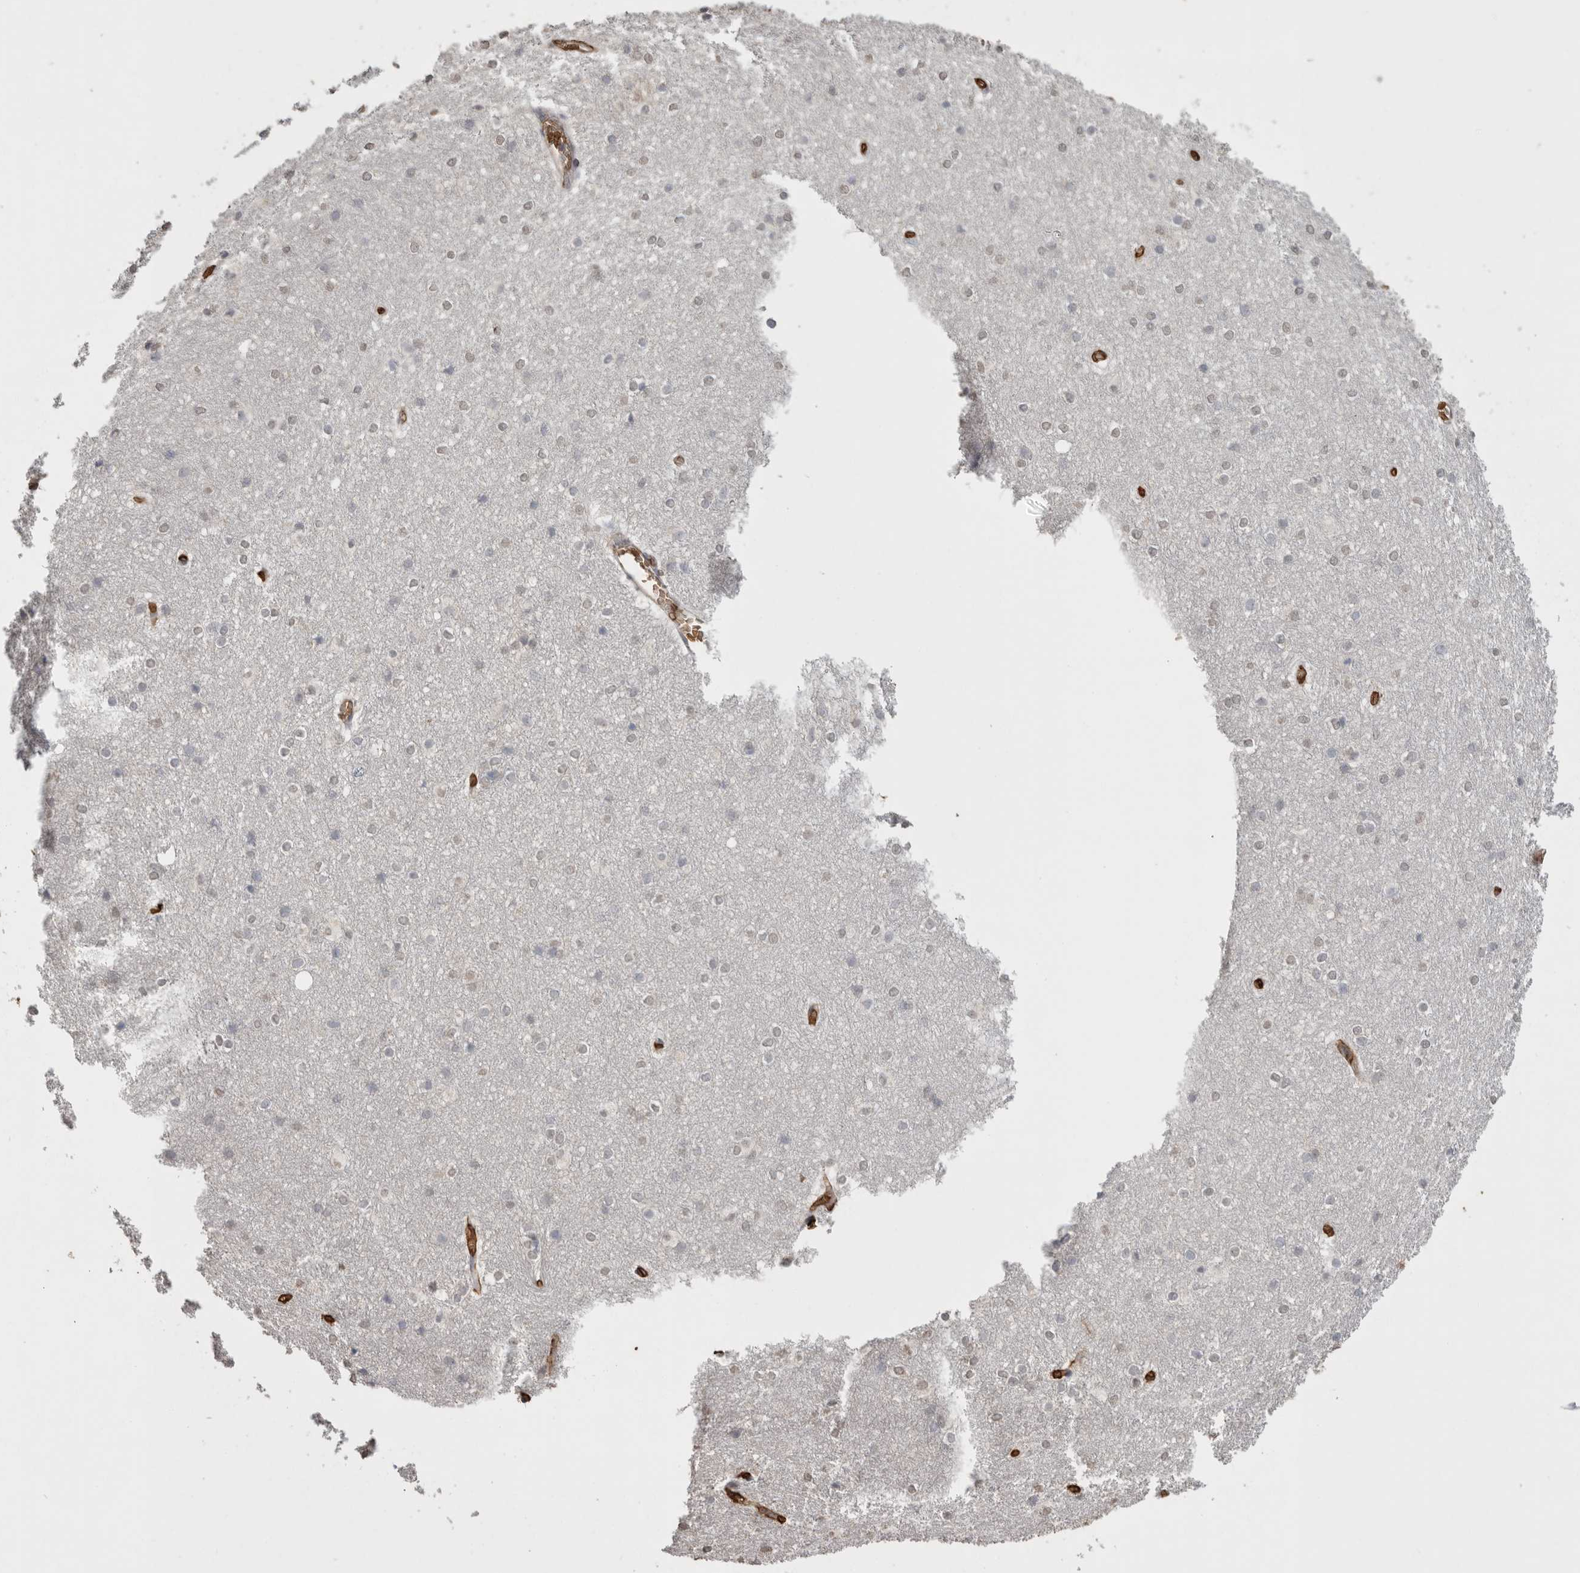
{"staining": {"intensity": "negative", "quantity": "none", "location": "none"}, "tissue": "caudate", "cell_type": "Glial cells", "image_type": "normal", "snomed": [{"axis": "morphology", "description": "Normal tissue, NOS"}, {"axis": "topography", "description": "Lateral ventricle wall"}], "caption": "This is an IHC image of normal human caudate. There is no expression in glial cells.", "gene": "IL27", "patient": {"sex": "female", "age": 19}}